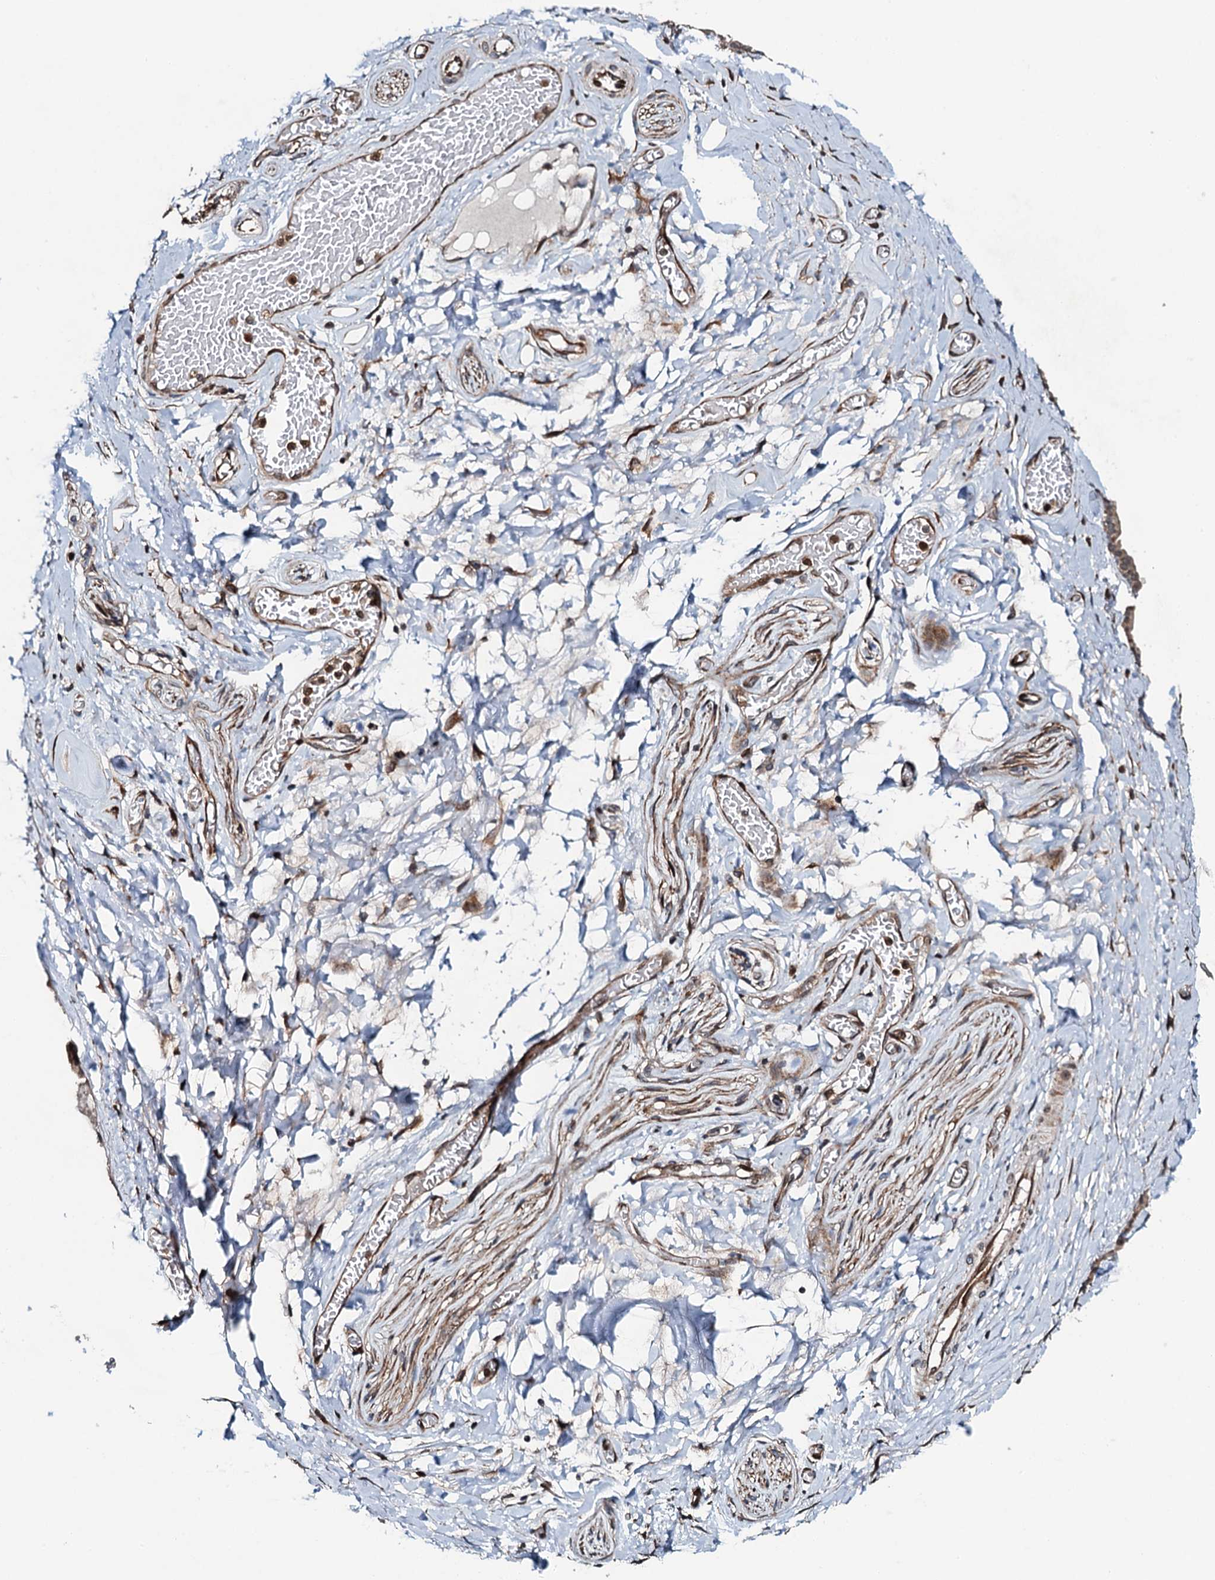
{"staining": {"intensity": "negative", "quantity": "none", "location": "none"}, "tissue": "adipose tissue", "cell_type": "Adipocytes", "image_type": "normal", "snomed": [{"axis": "morphology", "description": "Normal tissue, NOS"}, {"axis": "topography", "description": "Salivary gland"}, {"axis": "topography", "description": "Peripheral nerve tissue"}], "caption": "The photomicrograph reveals no staining of adipocytes in unremarkable adipose tissue.", "gene": "WHAMM", "patient": {"sex": "male", "age": 62}}